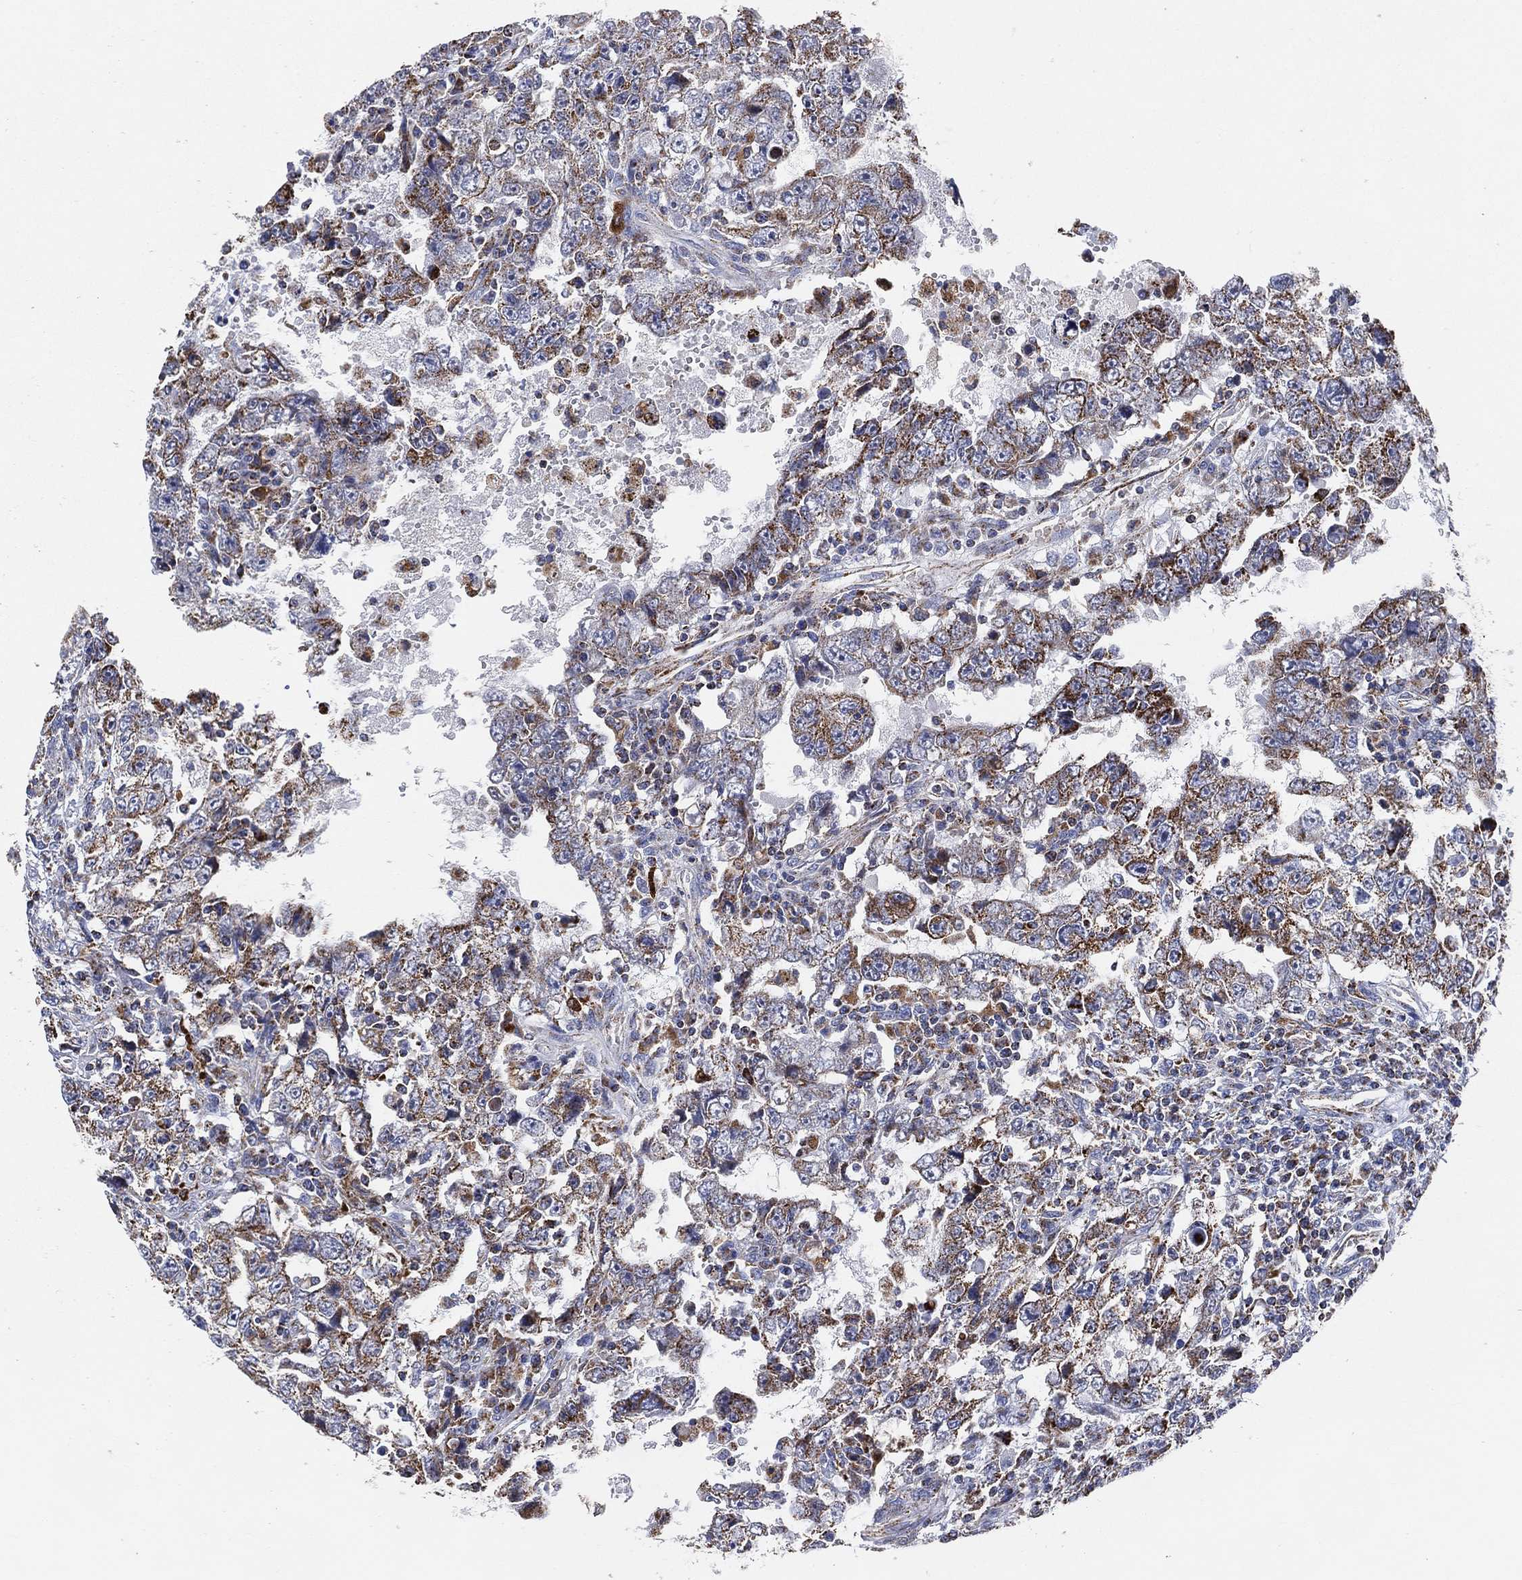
{"staining": {"intensity": "strong", "quantity": "<25%", "location": "cytoplasmic/membranous"}, "tissue": "testis cancer", "cell_type": "Tumor cells", "image_type": "cancer", "snomed": [{"axis": "morphology", "description": "Carcinoma, Embryonal, NOS"}, {"axis": "topography", "description": "Testis"}], "caption": "The micrograph demonstrates a brown stain indicating the presence of a protein in the cytoplasmic/membranous of tumor cells in embryonal carcinoma (testis).", "gene": "GCAT", "patient": {"sex": "male", "age": 26}}